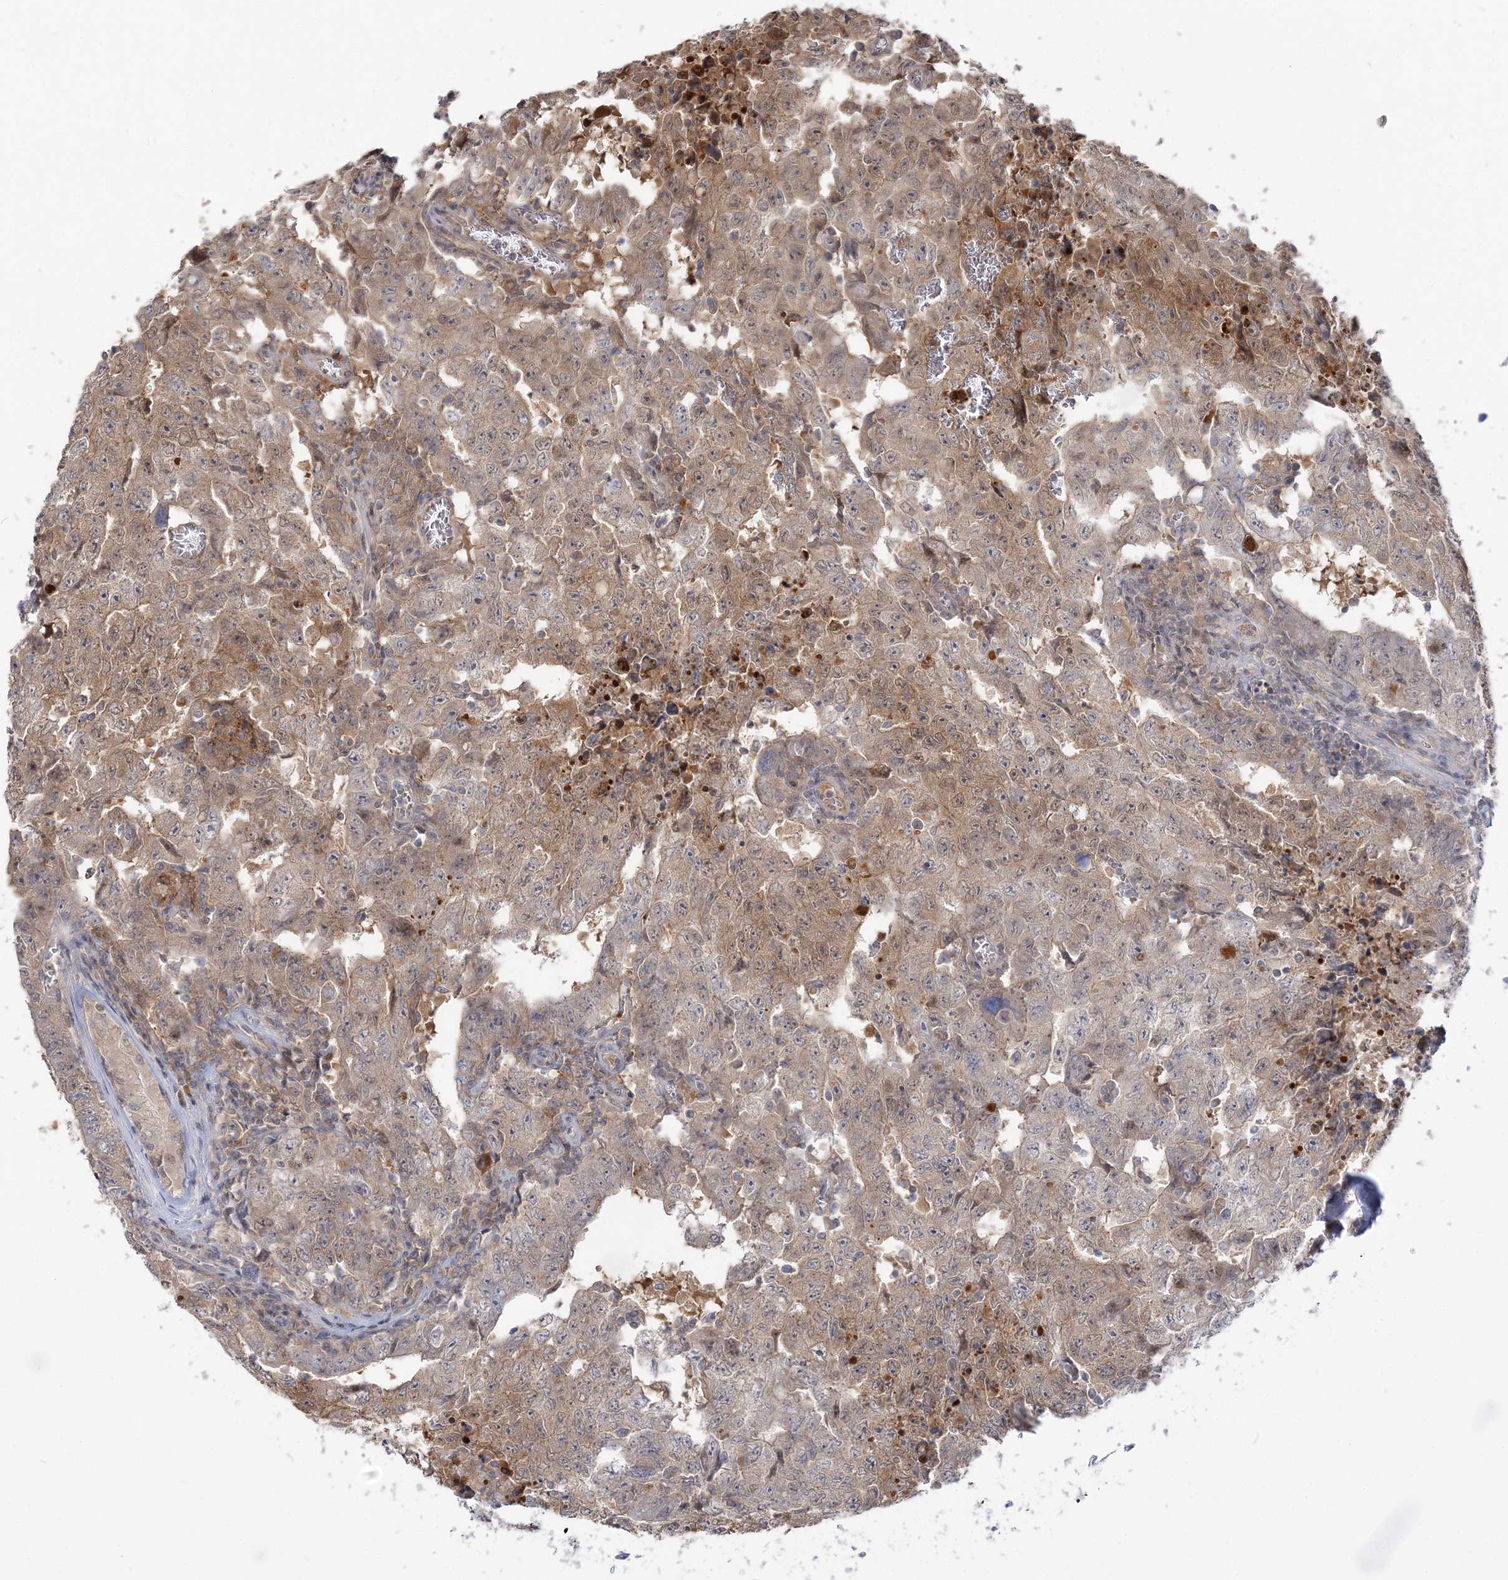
{"staining": {"intensity": "weak", "quantity": "25%-75%", "location": "cytoplasmic/membranous,nuclear"}, "tissue": "testis cancer", "cell_type": "Tumor cells", "image_type": "cancer", "snomed": [{"axis": "morphology", "description": "Carcinoma, Embryonal, NOS"}, {"axis": "topography", "description": "Testis"}], "caption": "A histopathology image showing weak cytoplasmic/membranous and nuclear expression in approximately 25%-75% of tumor cells in testis cancer, as visualized by brown immunohistochemical staining.", "gene": "THADA", "patient": {"sex": "male", "age": 26}}